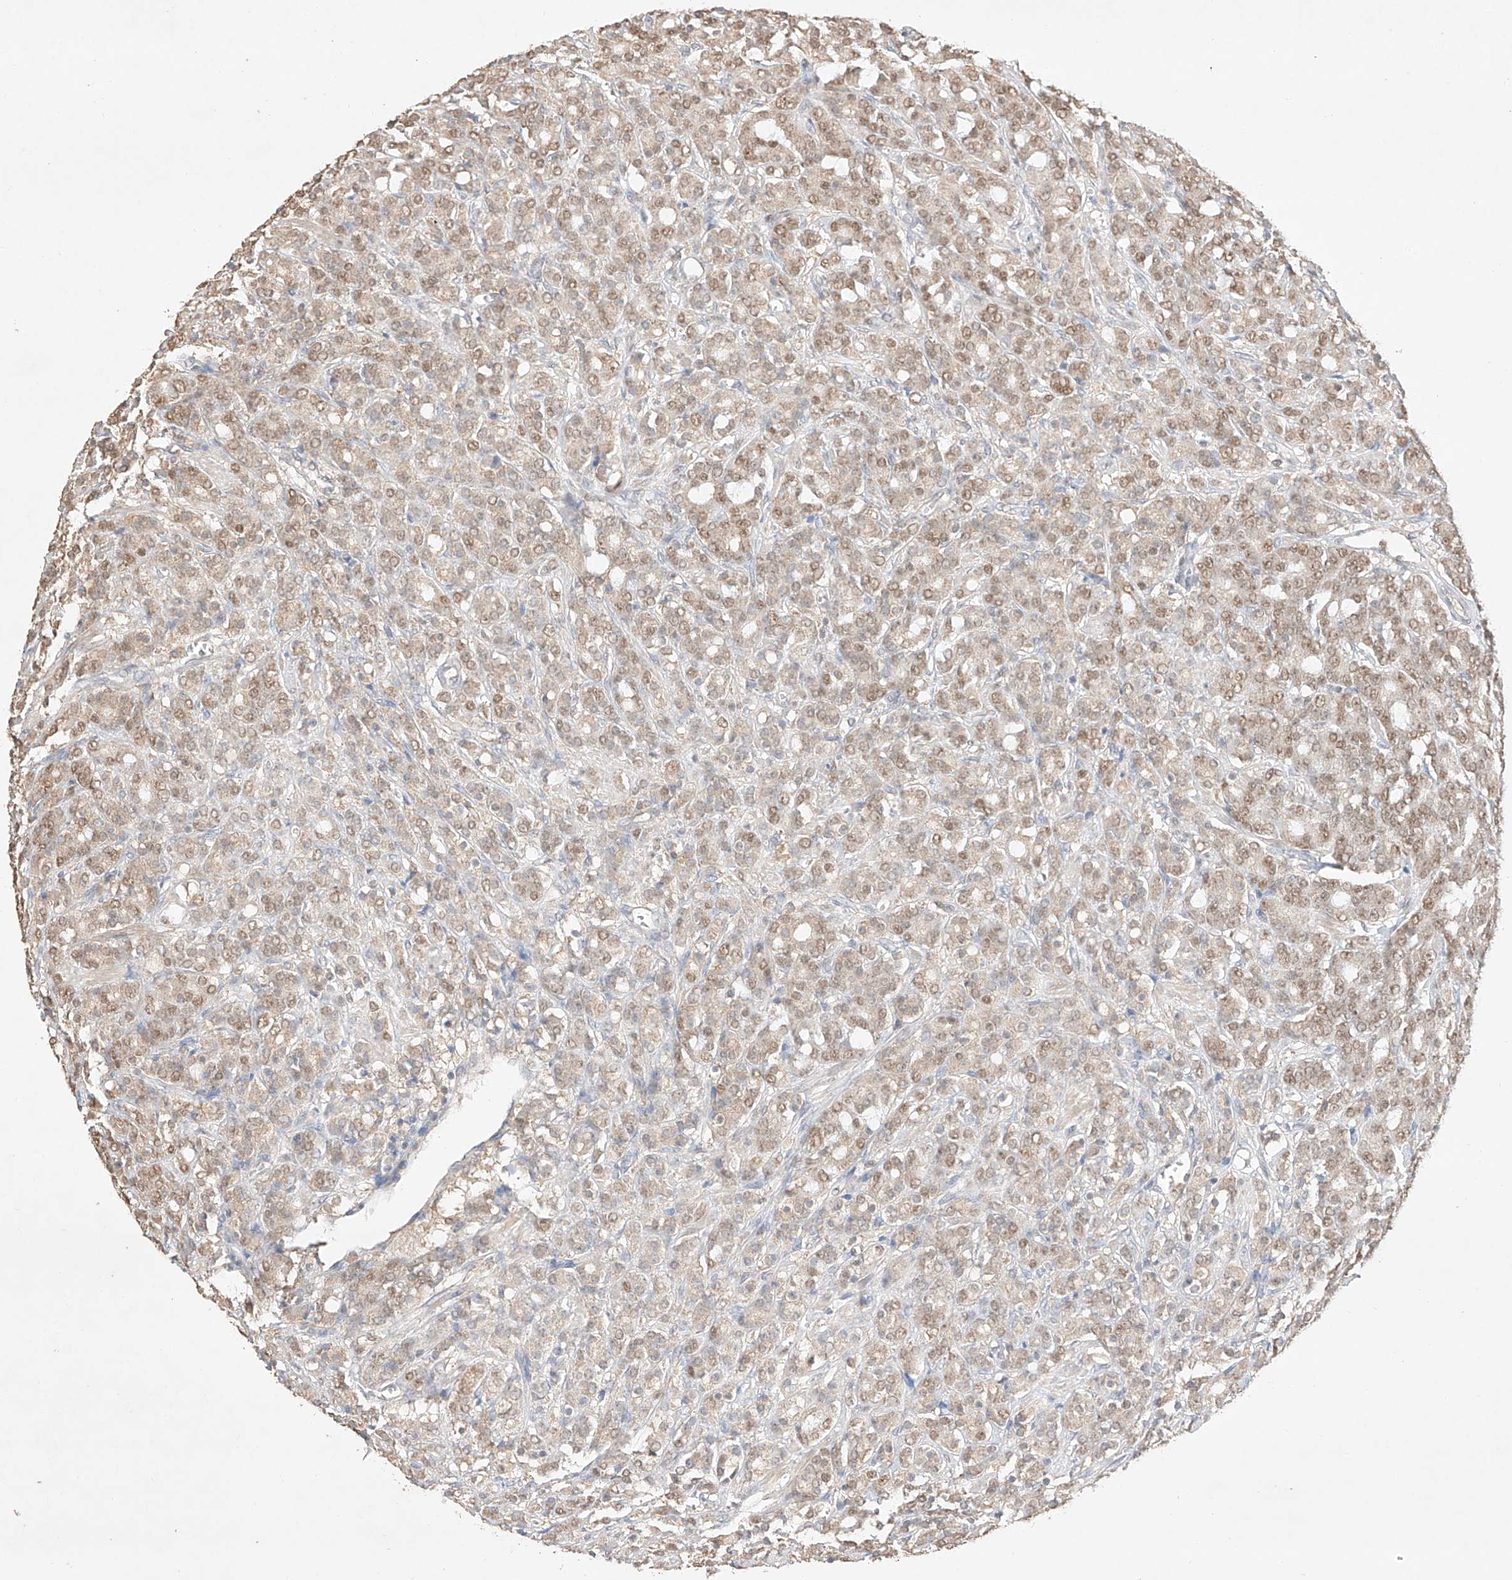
{"staining": {"intensity": "moderate", "quantity": ">75%", "location": "cytoplasmic/membranous,nuclear"}, "tissue": "prostate cancer", "cell_type": "Tumor cells", "image_type": "cancer", "snomed": [{"axis": "morphology", "description": "Adenocarcinoma, High grade"}, {"axis": "topography", "description": "Prostate"}], "caption": "IHC (DAB (3,3'-diaminobenzidine)) staining of prostate adenocarcinoma (high-grade) displays moderate cytoplasmic/membranous and nuclear protein expression in approximately >75% of tumor cells.", "gene": "APIP", "patient": {"sex": "male", "age": 62}}